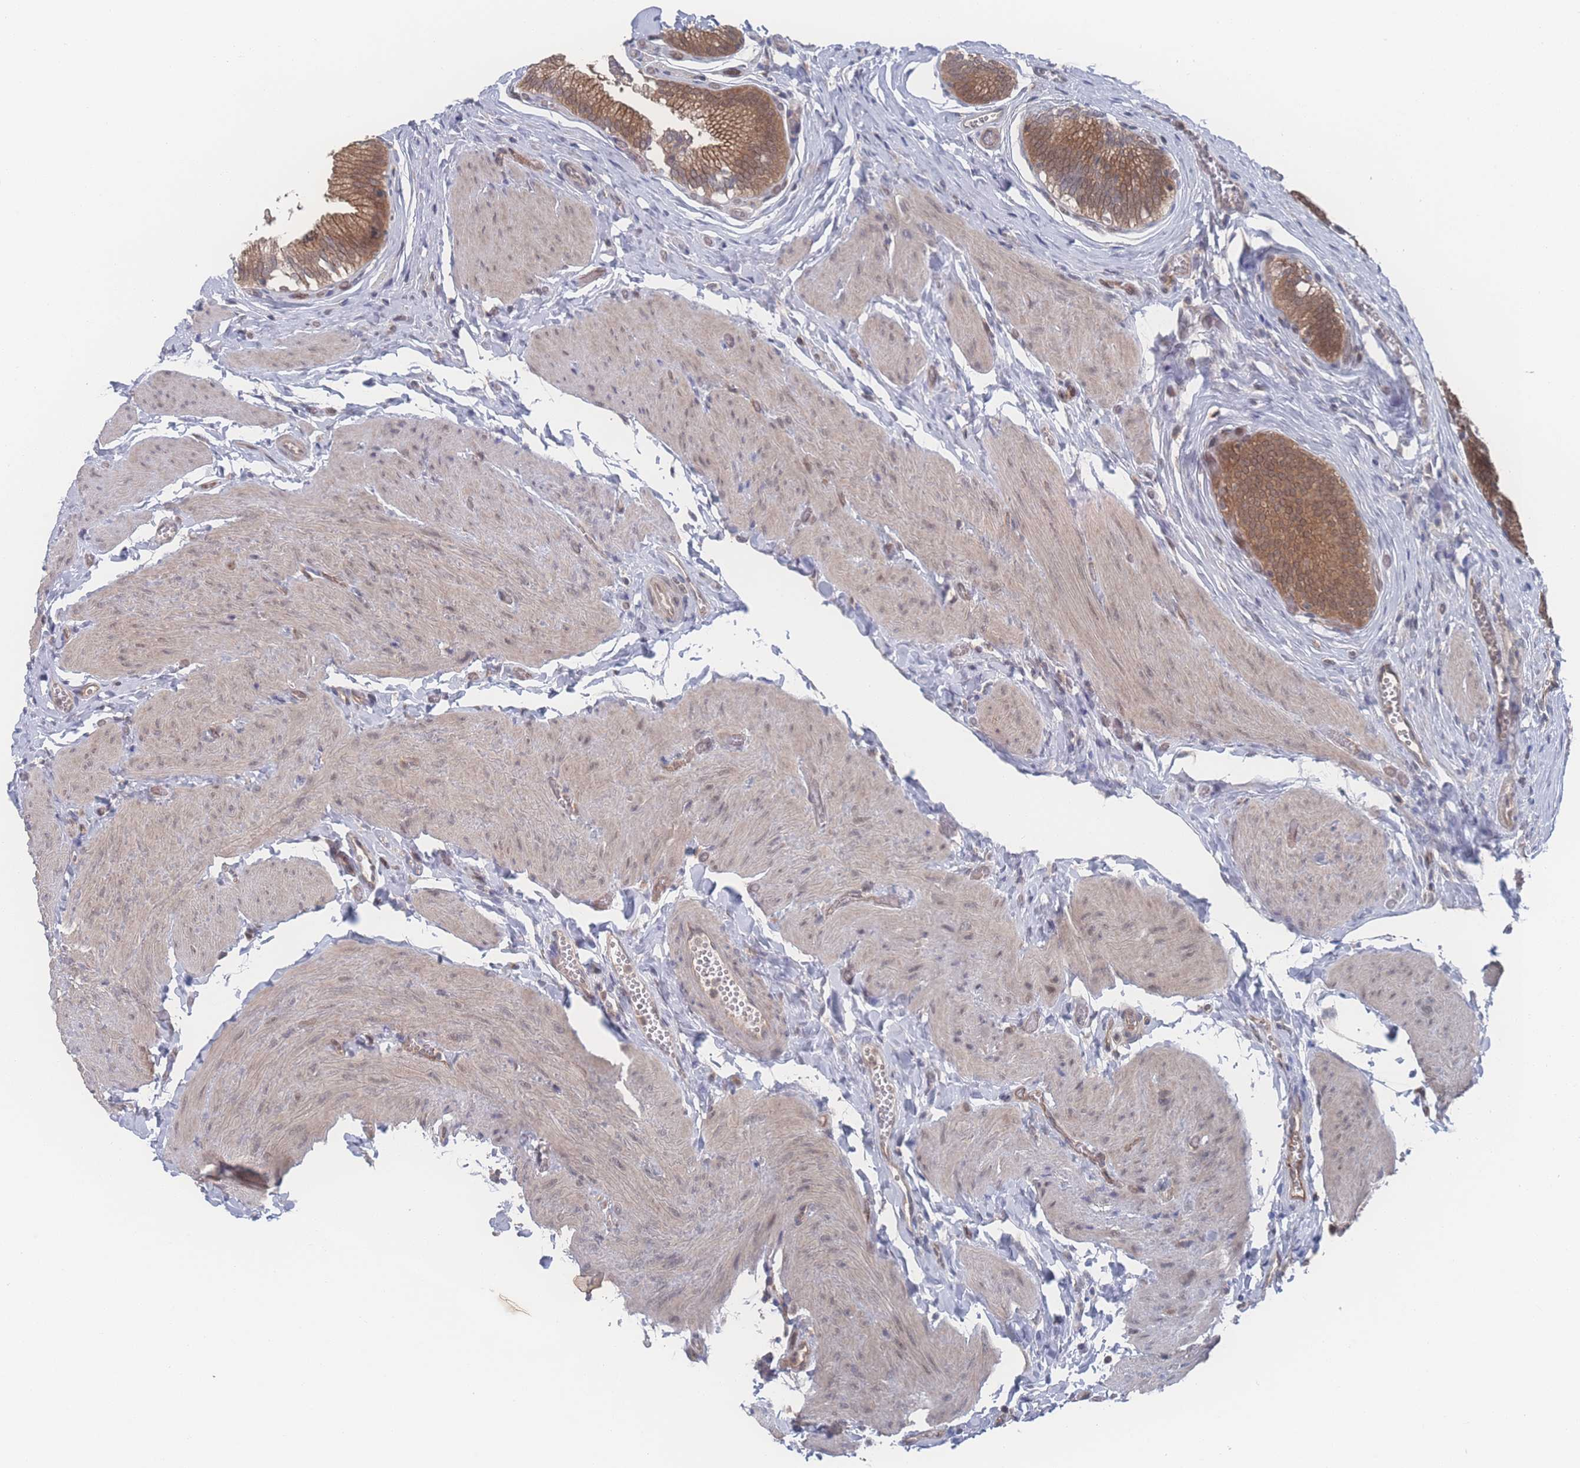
{"staining": {"intensity": "moderate", "quantity": ">75%", "location": "cytoplasmic/membranous"}, "tissue": "gallbladder", "cell_type": "Glandular cells", "image_type": "normal", "snomed": [{"axis": "morphology", "description": "Normal tissue, NOS"}, {"axis": "topography", "description": "Gallbladder"}, {"axis": "topography", "description": "Peripheral nerve tissue"}], "caption": "Immunohistochemistry photomicrograph of normal human gallbladder stained for a protein (brown), which exhibits medium levels of moderate cytoplasmic/membranous expression in about >75% of glandular cells.", "gene": "NBEAL1", "patient": {"sex": "male", "age": 17}}